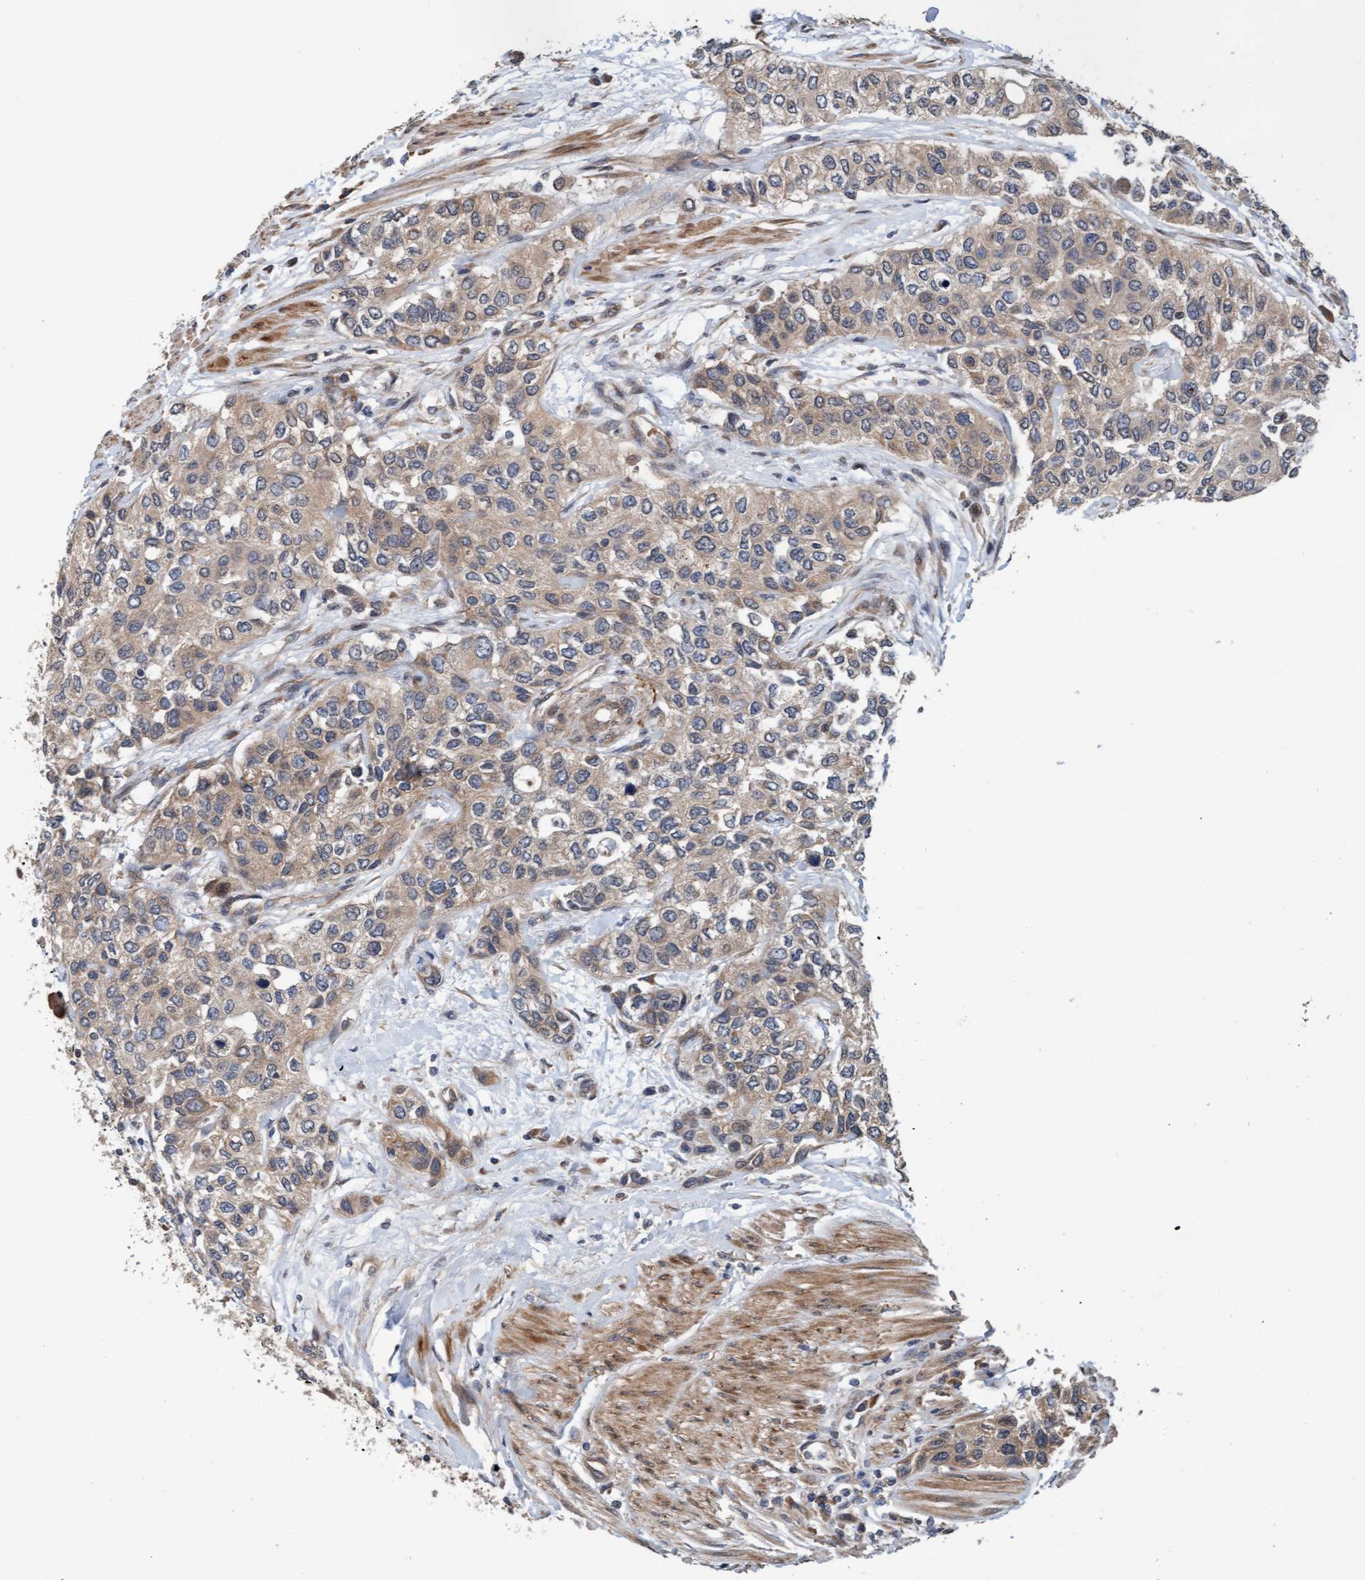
{"staining": {"intensity": "weak", "quantity": ">75%", "location": "cytoplasmic/membranous"}, "tissue": "urothelial cancer", "cell_type": "Tumor cells", "image_type": "cancer", "snomed": [{"axis": "morphology", "description": "Urothelial carcinoma, High grade"}, {"axis": "topography", "description": "Urinary bladder"}], "caption": "Brown immunohistochemical staining in high-grade urothelial carcinoma exhibits weak cytoplasmic/membranous positivity in about >75% of tumor cells.", "gene": "MLXIP", "patient": {"sex": "female", "age": 56}}